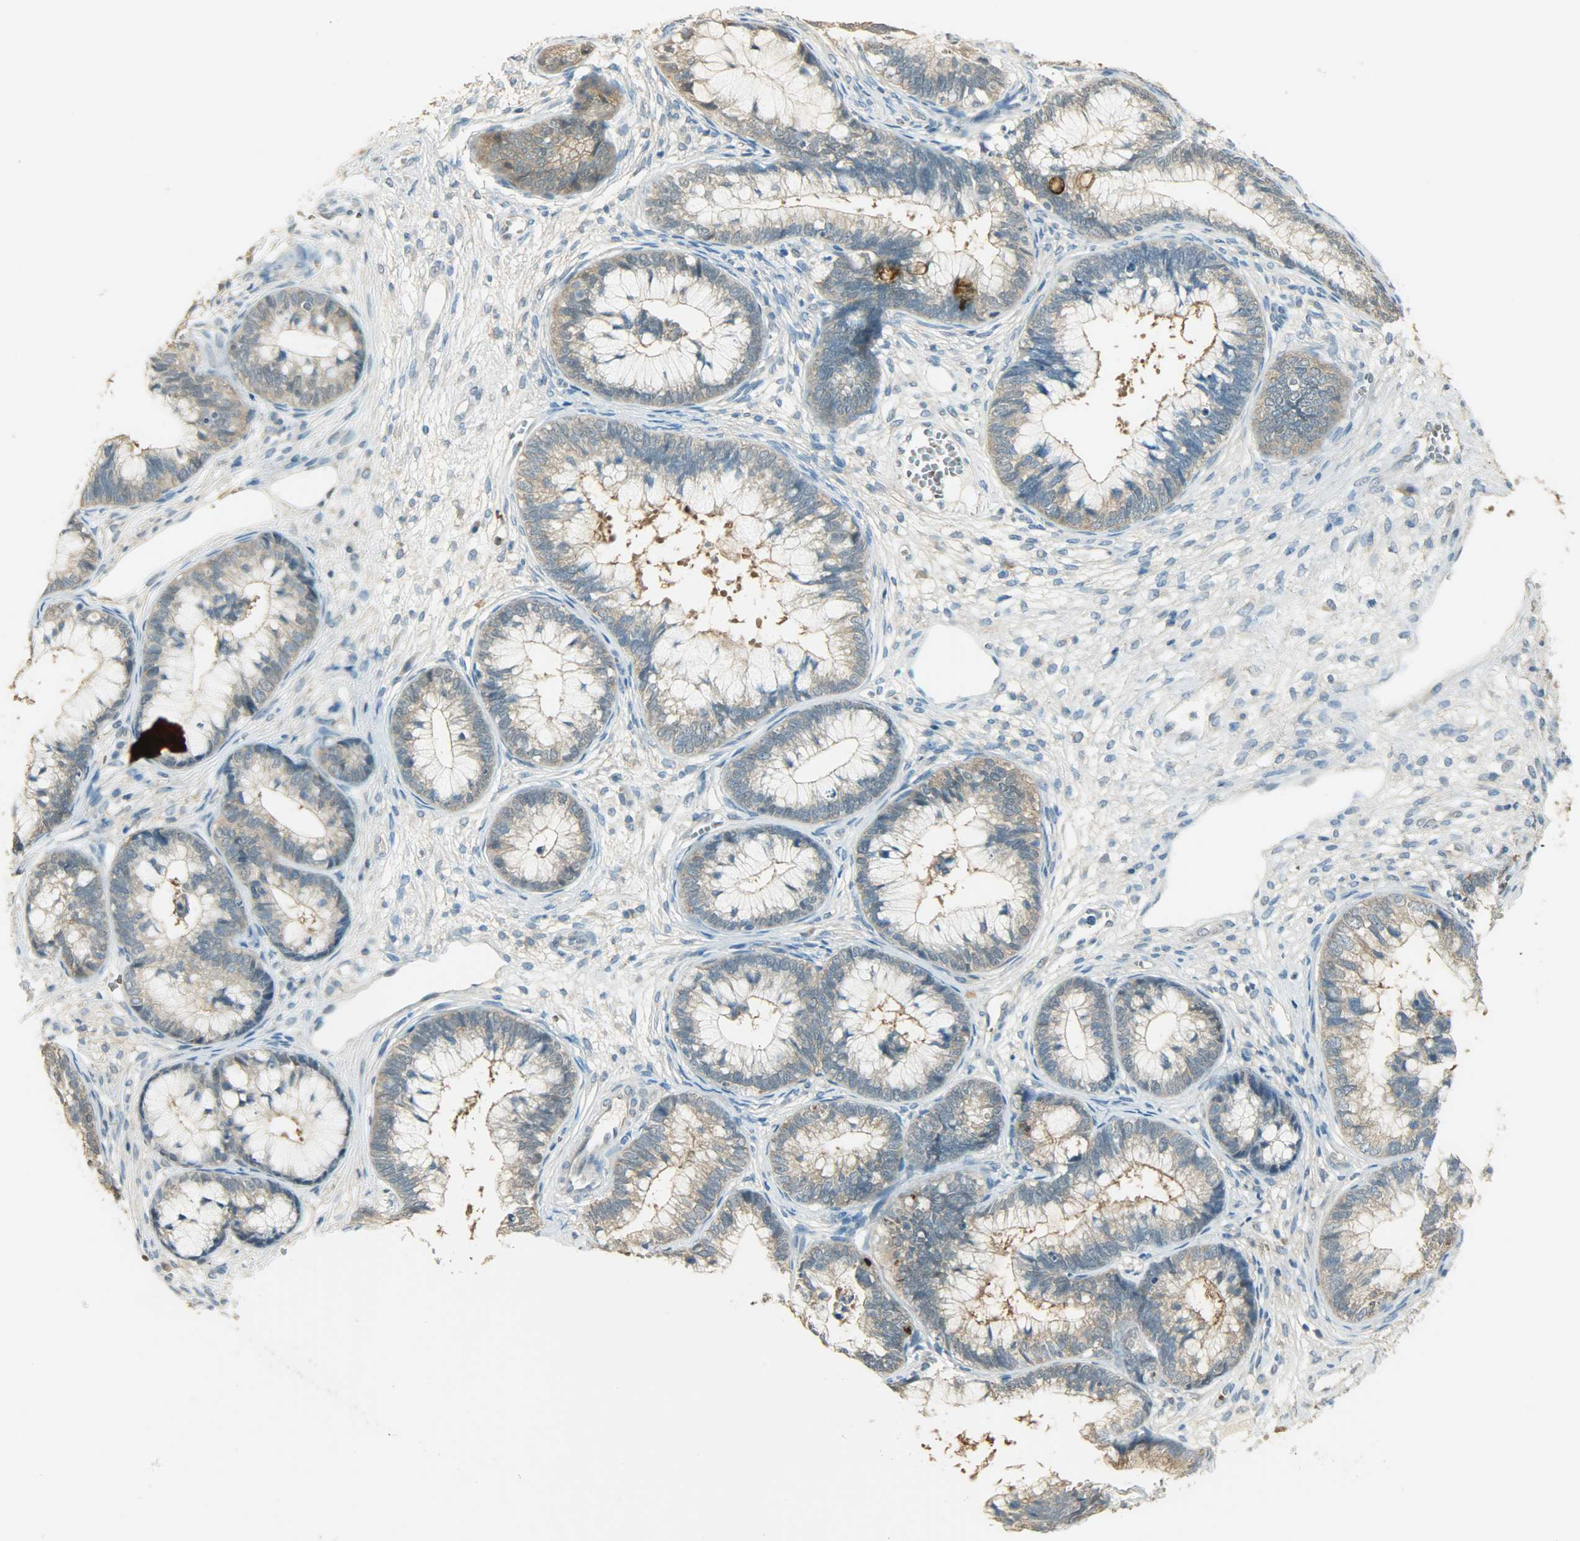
{"staining": {"intensity": "weak", "quantity": ">75%", "location": "cytoplasmic/membranous"}, "tissue": "cervical cancer", "cell_type": "Tumor cells", "image_type": "cancer", "snomed": [{"axis": "morphology", "description": "Adenocarcinoma, NOS"}, {"axis": "topography", "description": "Cervix"}], "caption": "Immunohistochemistry photomicrograph of adenocarcinoma (cervical) stained for a protein (brown), which demonstrates low levels of weak cytoplasmic/membranous expression in about >75% of tumor cells.", "gene": "PRMT5", "patient": {"sex": "female", "age": 44}}